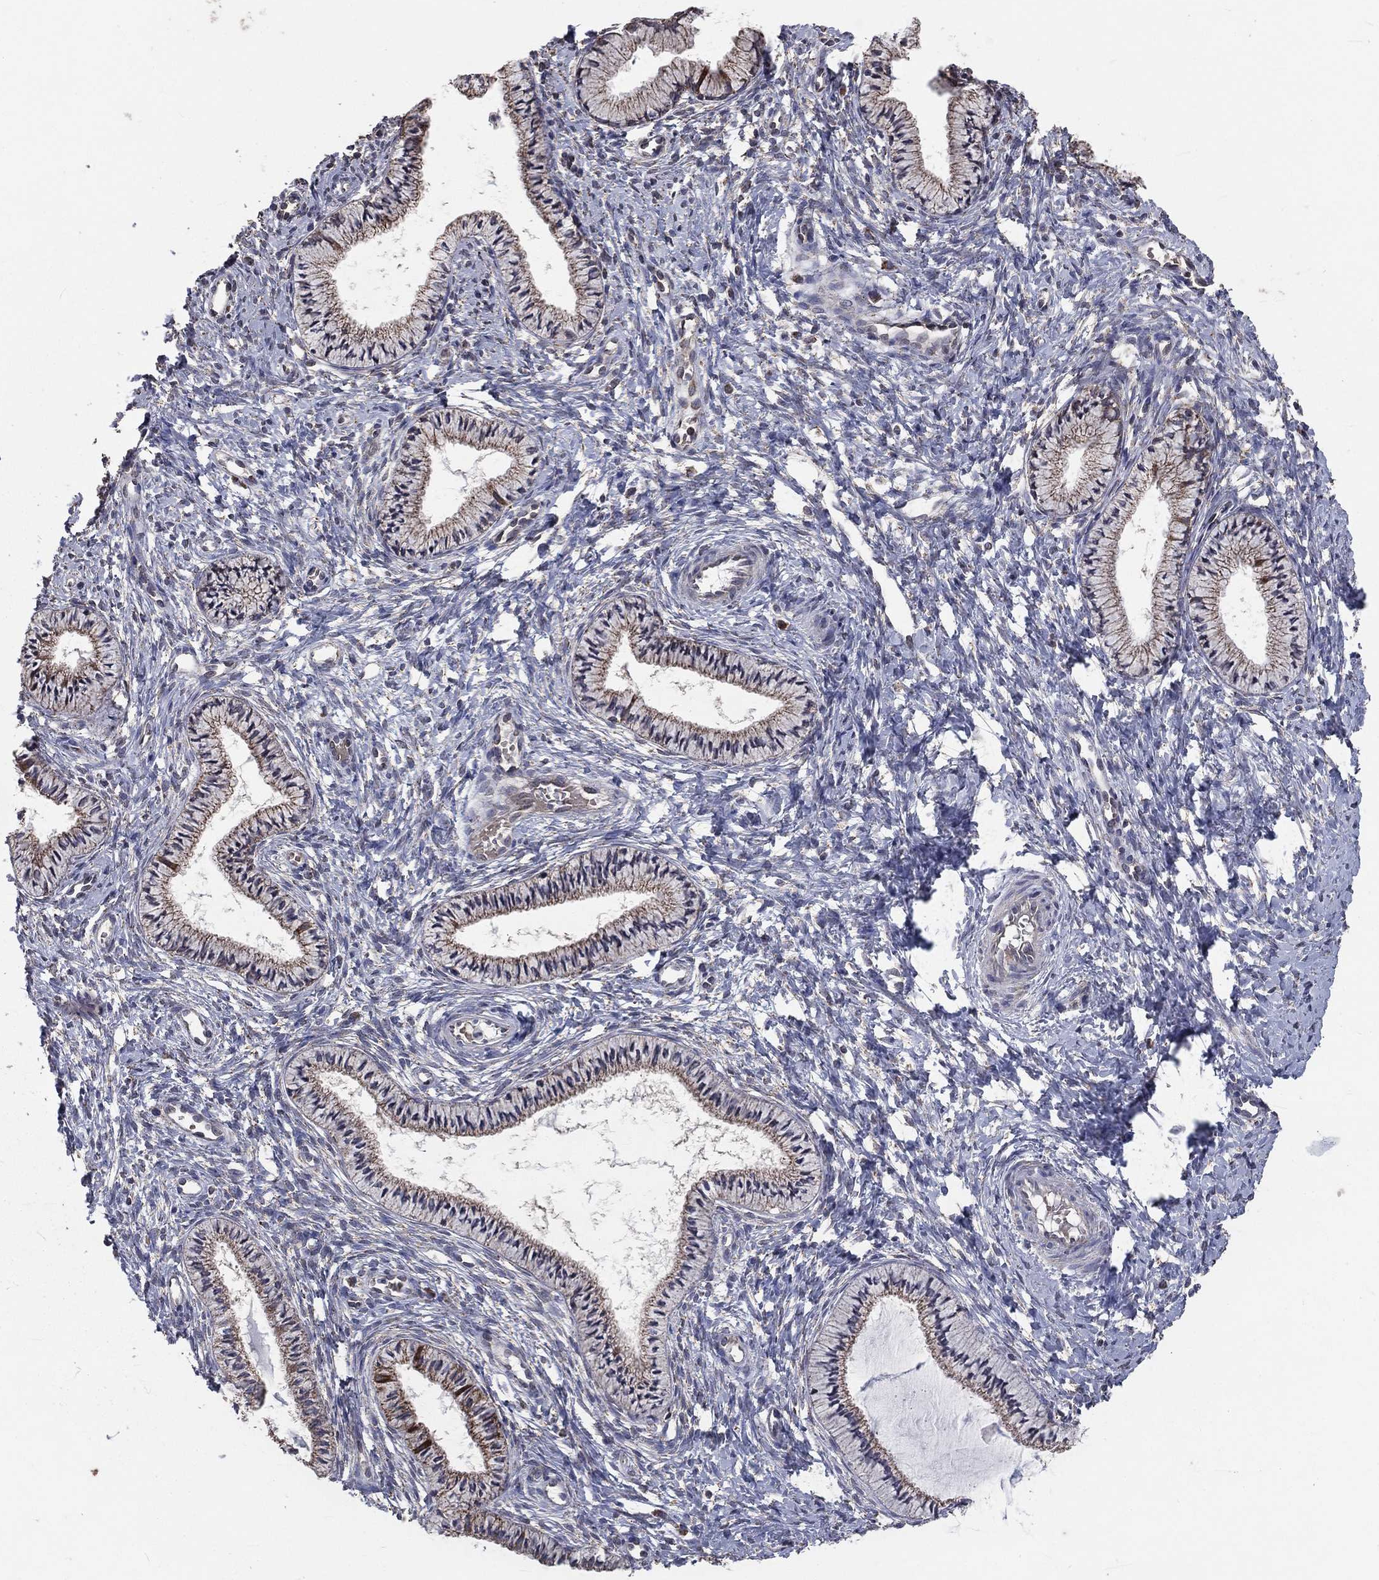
{"staining": {"intensity": "moderate", "quantity": "<25%", "location": "cytoplasmic/membranous"}, "tissue": "cervix", "cell_type": "Glandular cells", "image_type": "normal", "snomed": [{"axis": "morphology", "description": "Normal tissue, NOS"}, {"axis": "topography", "description": "Cervix"}], "caption": "Moderate cytoplasmic/membranous expression for a protein is identified in about <25% of glandular cells of normal cervix using IHC.", "gene": "MRPL46", "patient": {"sex": "female", "age": 39}}